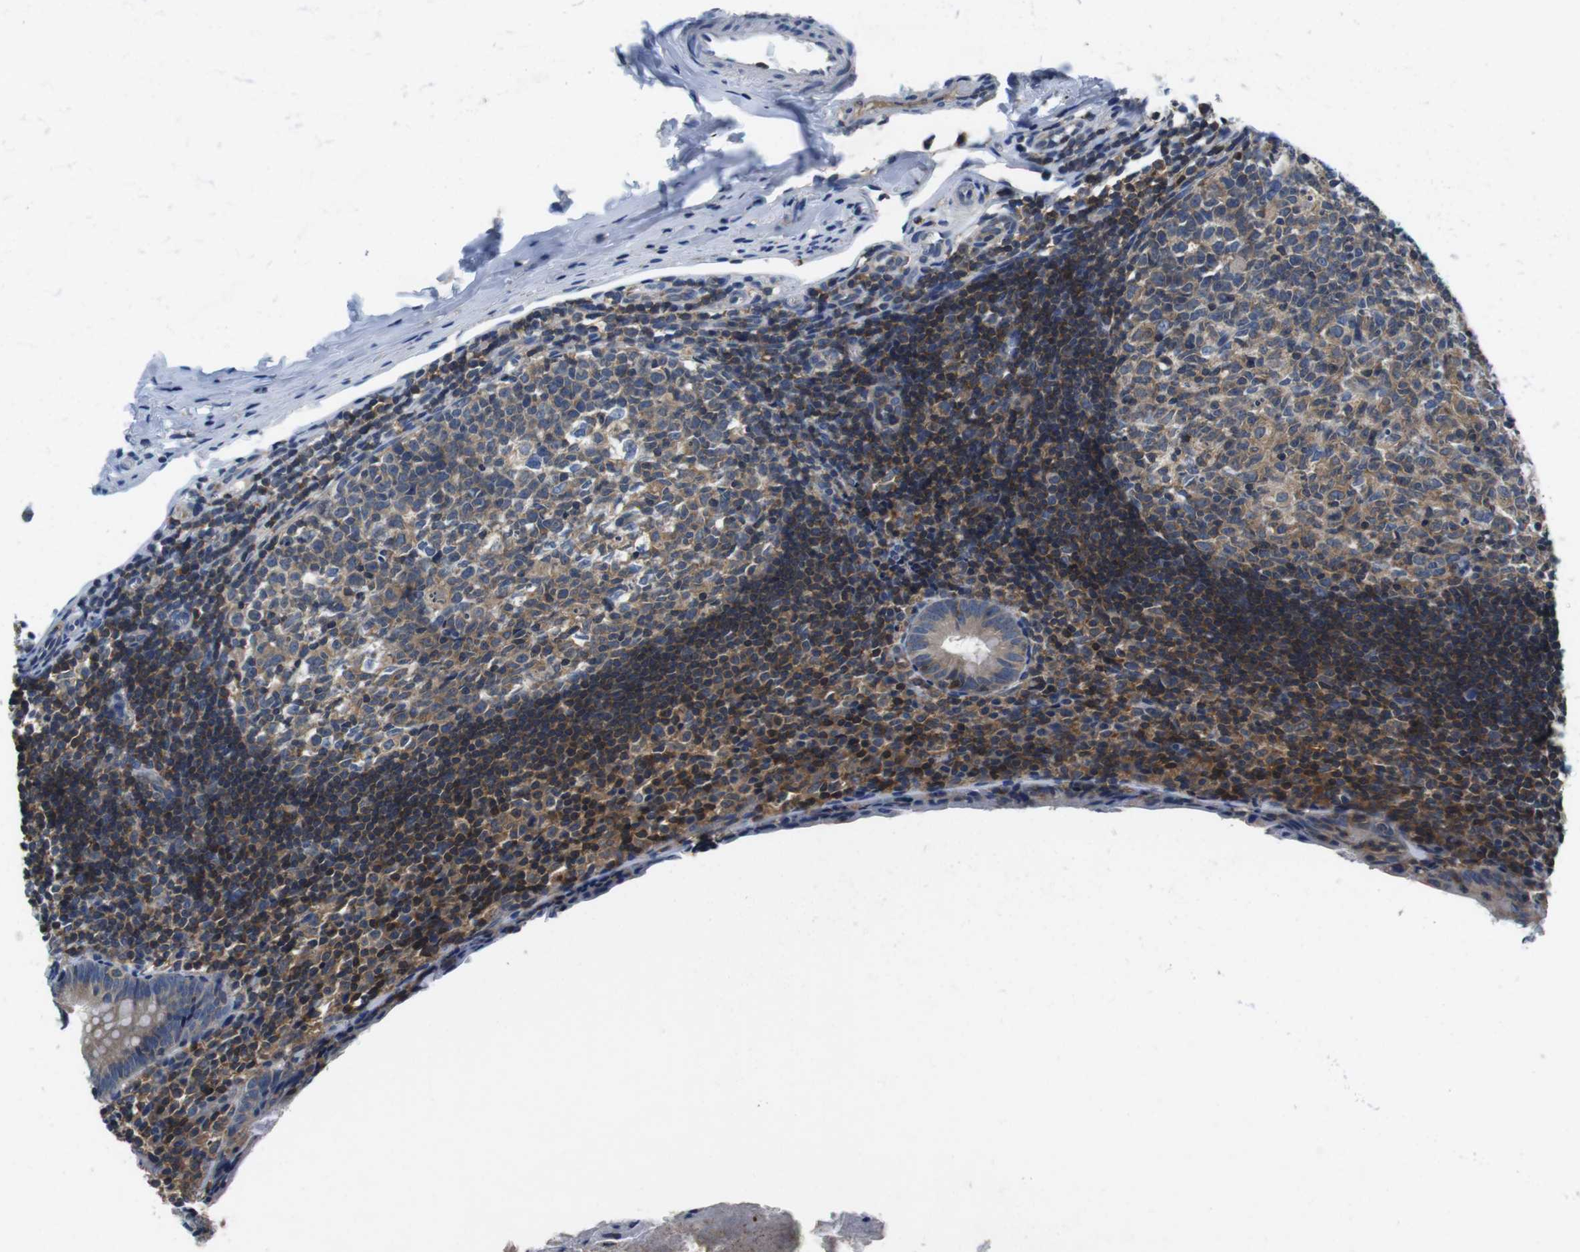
{"staining": {"intensity": "weak", "quantity": "<25%", "location": "cytoplasmic/membranous"}, "tissue": "appendix", "cell_type": "Glandular cells", "image_type": "normal", "snomed": [{"axis": "morphology", "description": "Normal tissue, NOS"}, {"axis": "topography", "description": "Appendix"}], "caption": "Immunohistochemical staining of unremarkable human appendix displays no significant staining in glandular cells. (Stains: DAB (3,3'-diaminobenzidine) immunohistochemistry with hematoxylin counter stain, Microscopy: brightfield microscopy at high magnification).", "gene": "PIK3CD", "patient": {"sex": "female", "age": 10}}